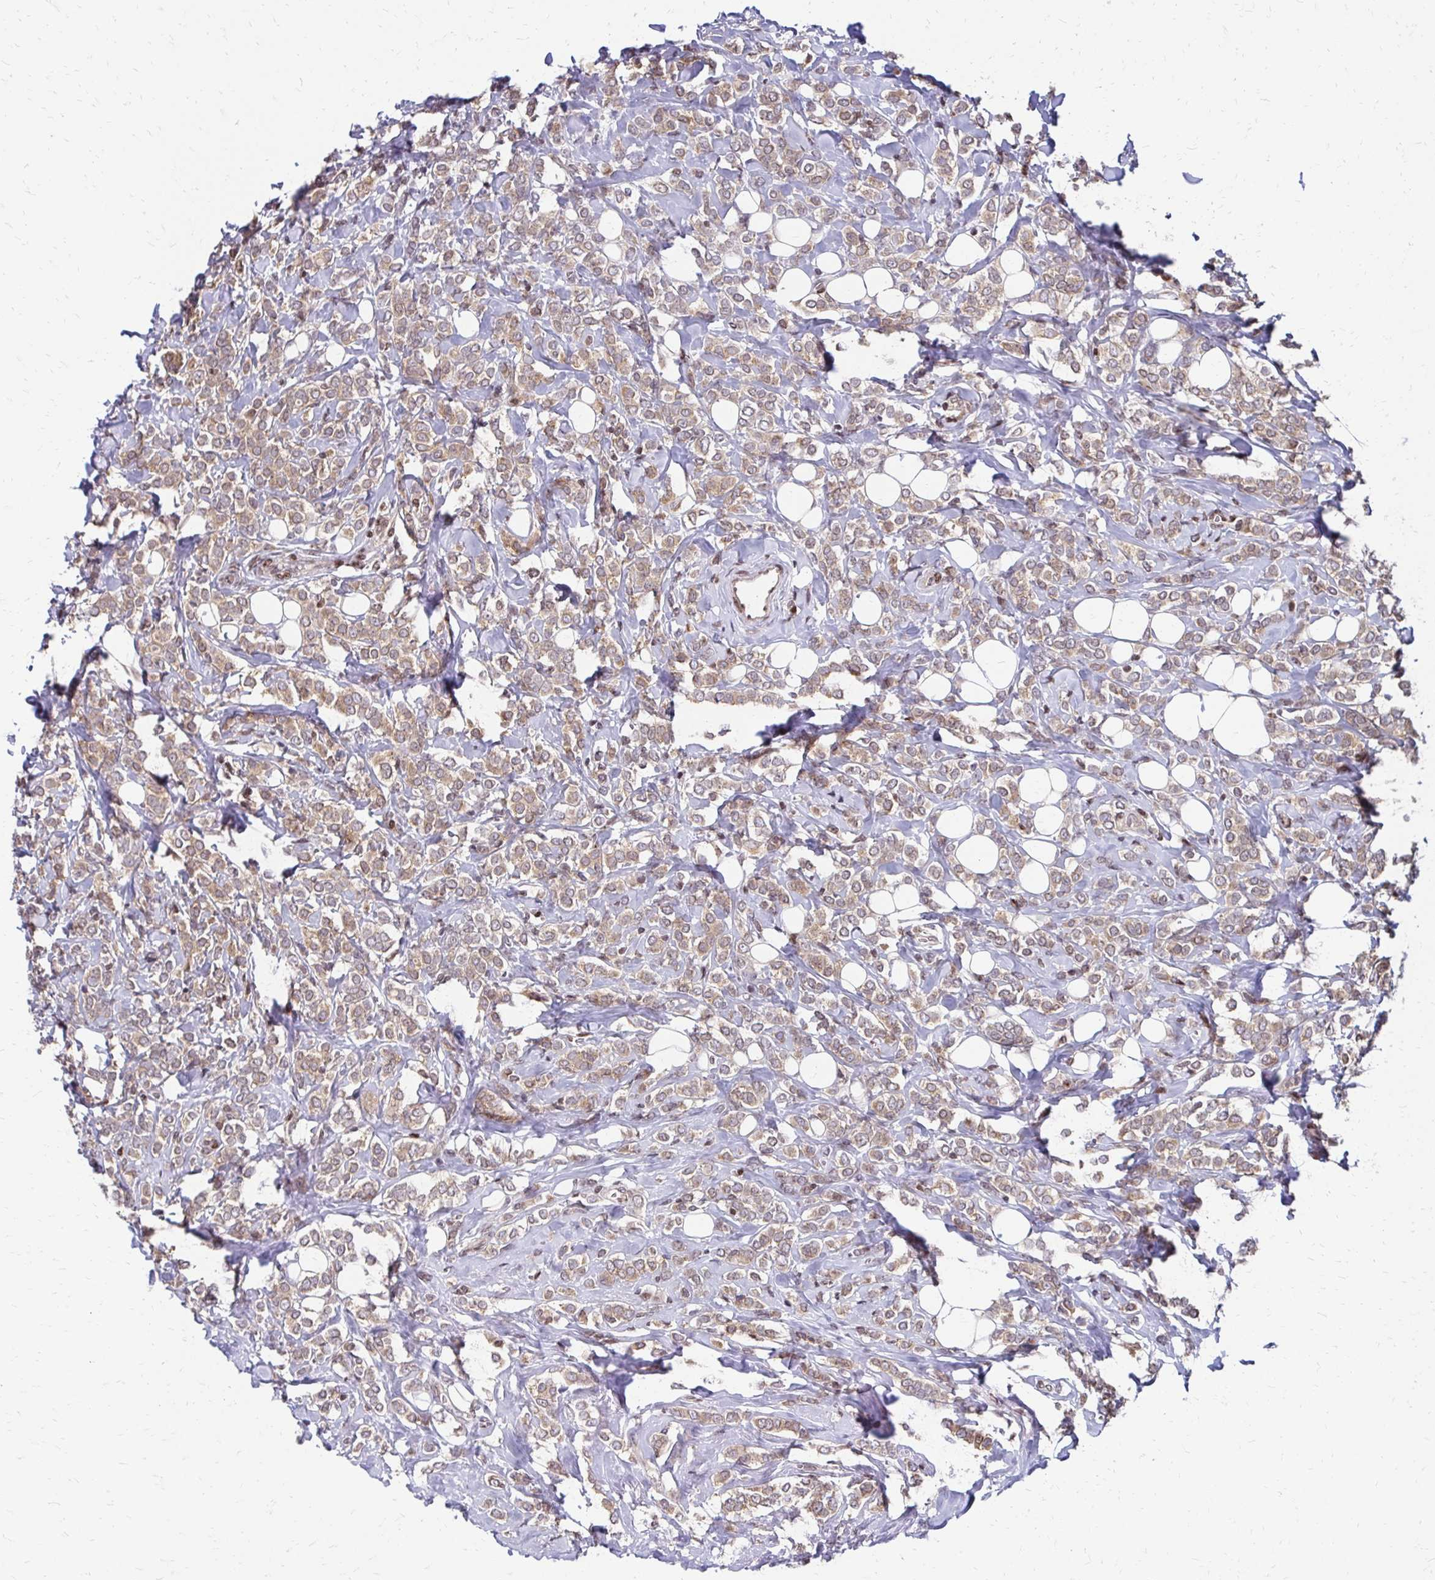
{"staining": {"intensity": "weak", "quantity": "25%-75%", "location": "cytoplasmic/membranous"}, "tissue": "breast cancer", "cell_type": "Tumor cells", "image_type": "cancer", "snomed": [{"axis": "morphology", "description": "Lobular carcinoma"}, {"axis": "topography", "description": "Breast"}], "caption": "IHC staining of lobular carcinoma (breast), which reveals low levels of weak cytoplasmic/membranous staining in about 25%-75% of tumor cells indicating weak cytoplasmic/membranous protein positivity. The staining was performed using DAB (brown) for protein detection and nuclei were counterstained in hematoxylin (blue).", "gene": "CBX7", "patient": {"sex": "female", "age": 49}}